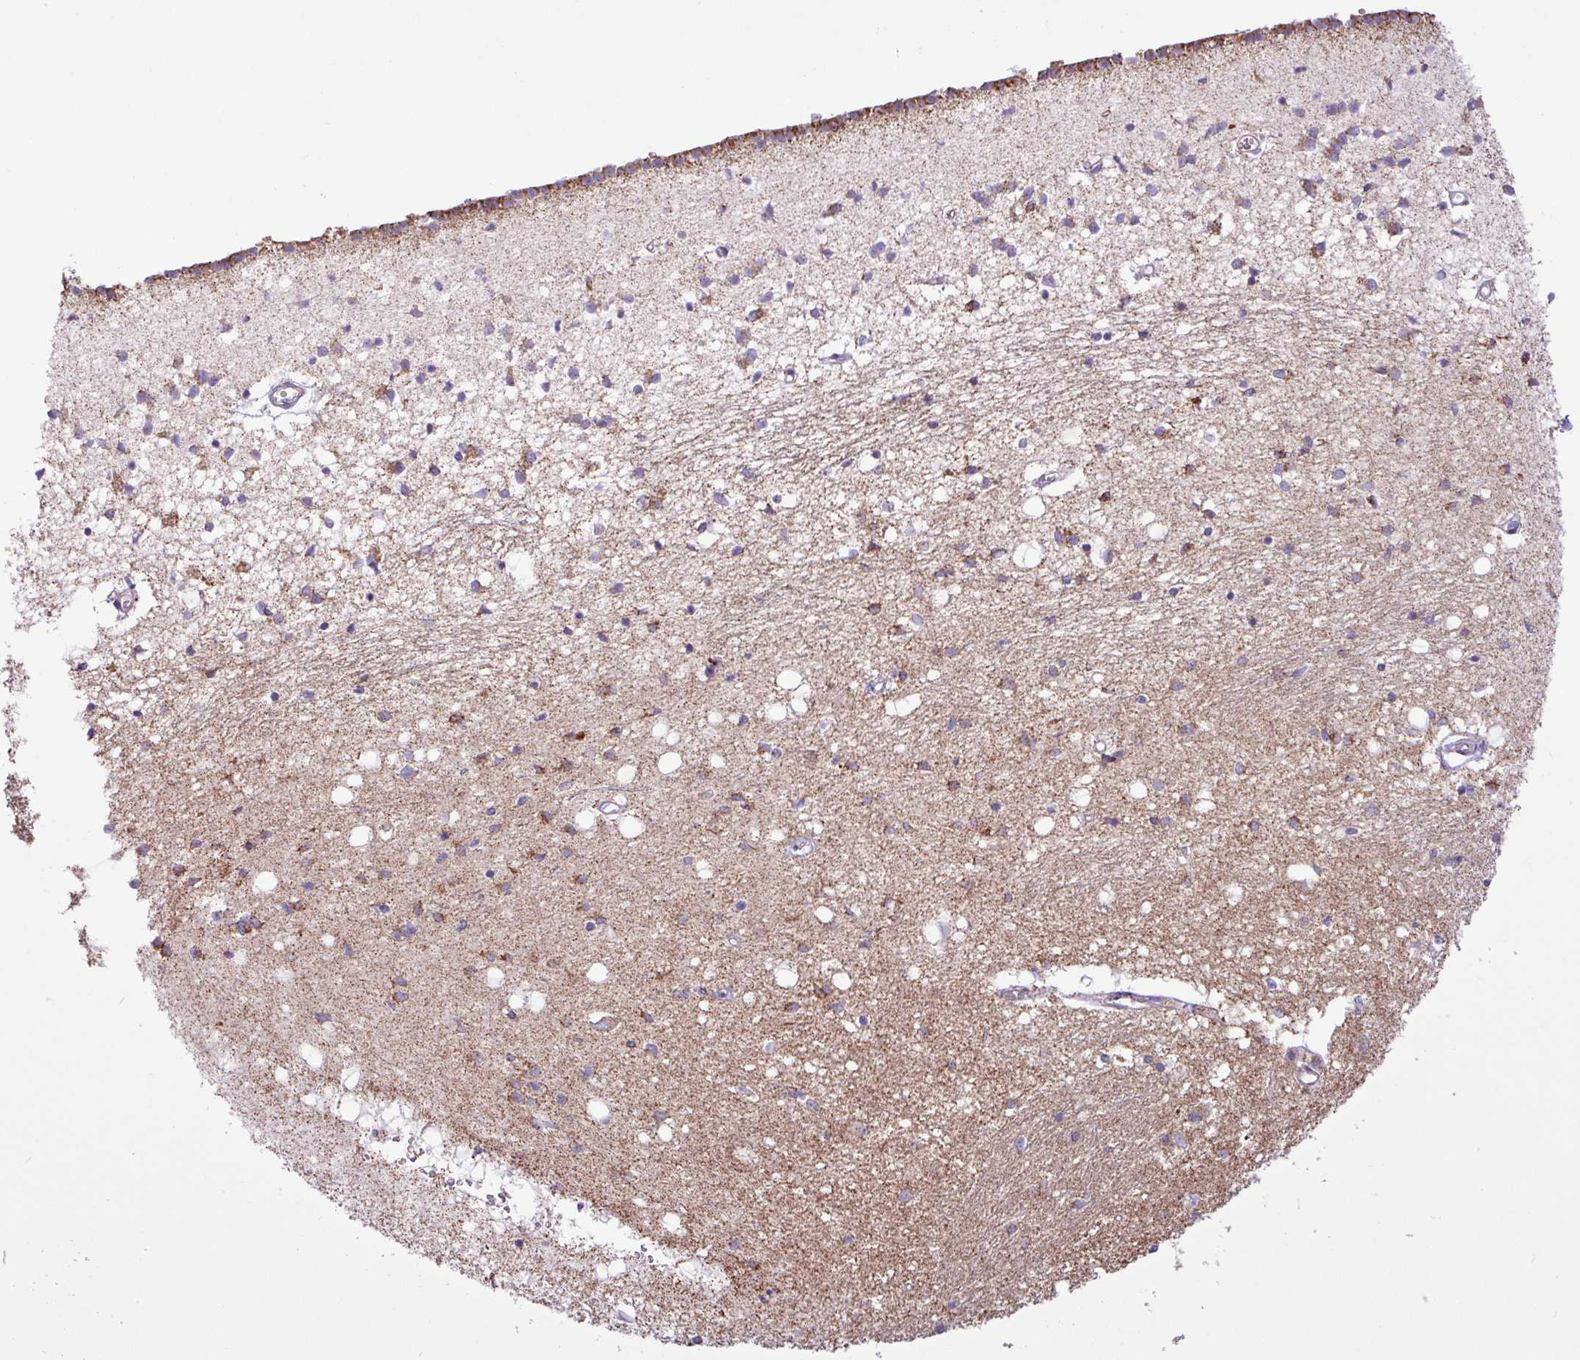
{"staining": {"intensity": "moderate", "quantity": "<25%", "location": "cytoplasmic/membranous"}, "tissue": "caudate", "cell_type": "Glial cells", "image_type": "normal", "snomed": [{"axis": "morphology", "description": "Normal tissue, NOS"}, {"axis": "topography", "description": "Lateral ventricle wall"}], "caption": "Immunohistochemical staining of benign caudate exhibits <25% levels of moderate cytoplasmic/membranous protein positivity in about <25% of glial cells.", "gene": "RTL3", "patient": {"sex": "male", "age": 70}}